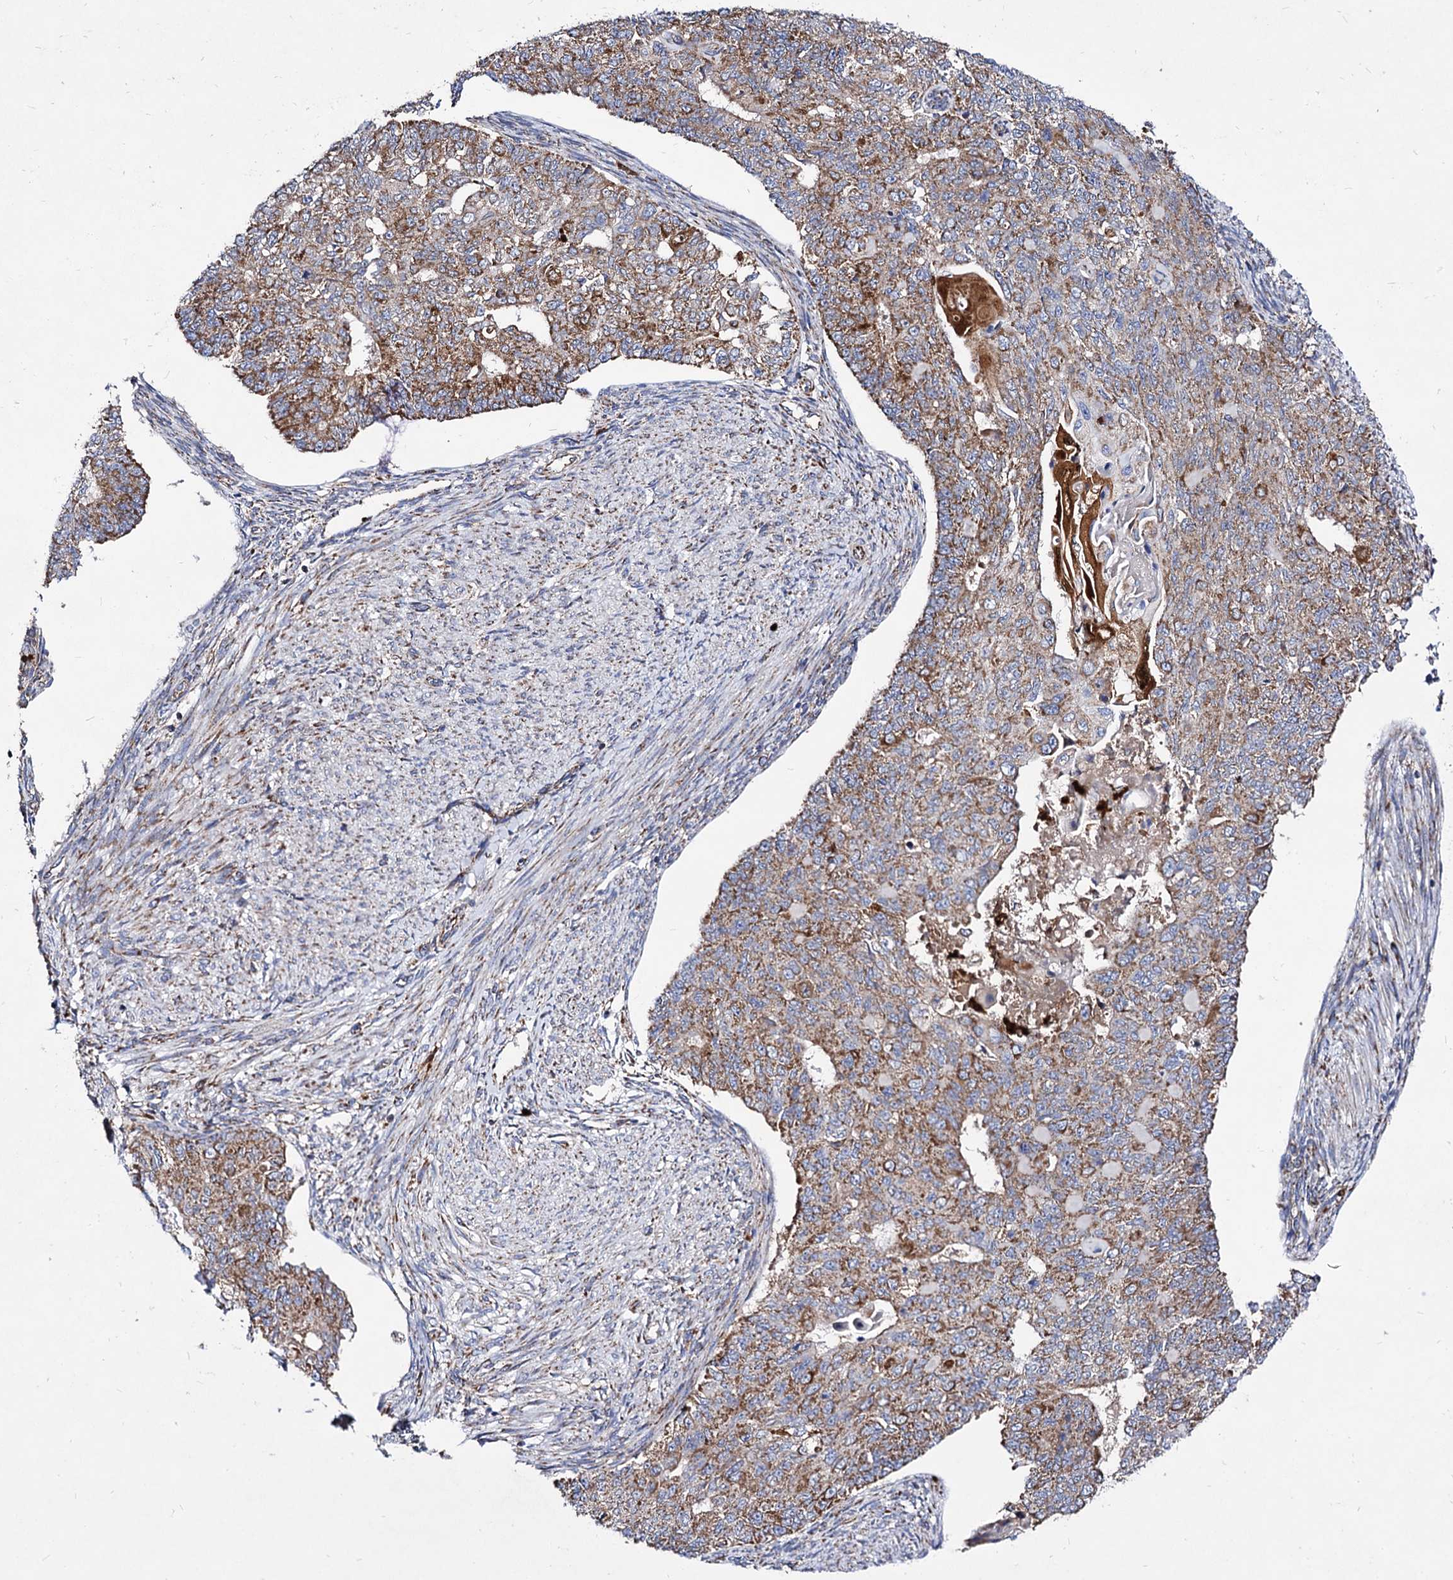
{"staining": {"intensity": "moderate", "quantity": "25%-75%", "location": "cytoplasmic/membranous"}, "tissue": "endometrial cancer", "cell_type": "Tumor cells", "image_type": "cancer", "snomed": [{"axis": "morphology", "description": "Adenocarcinoma, NOS"}, {"axis": "topography", "description": "Endometrium"}], "caption": "High-magnification brightfield microscopy of endometrial cancer (adenocarcinoma) stained with DAB (brown) and counterstained with hematoxylin (blue). tumor cells exhibit moderate cytoplasmic/membranous positivity is seen in about25%-75% of cells.", "gene": "ACAD9", "patient": {"sex": "female", "age": 32}}